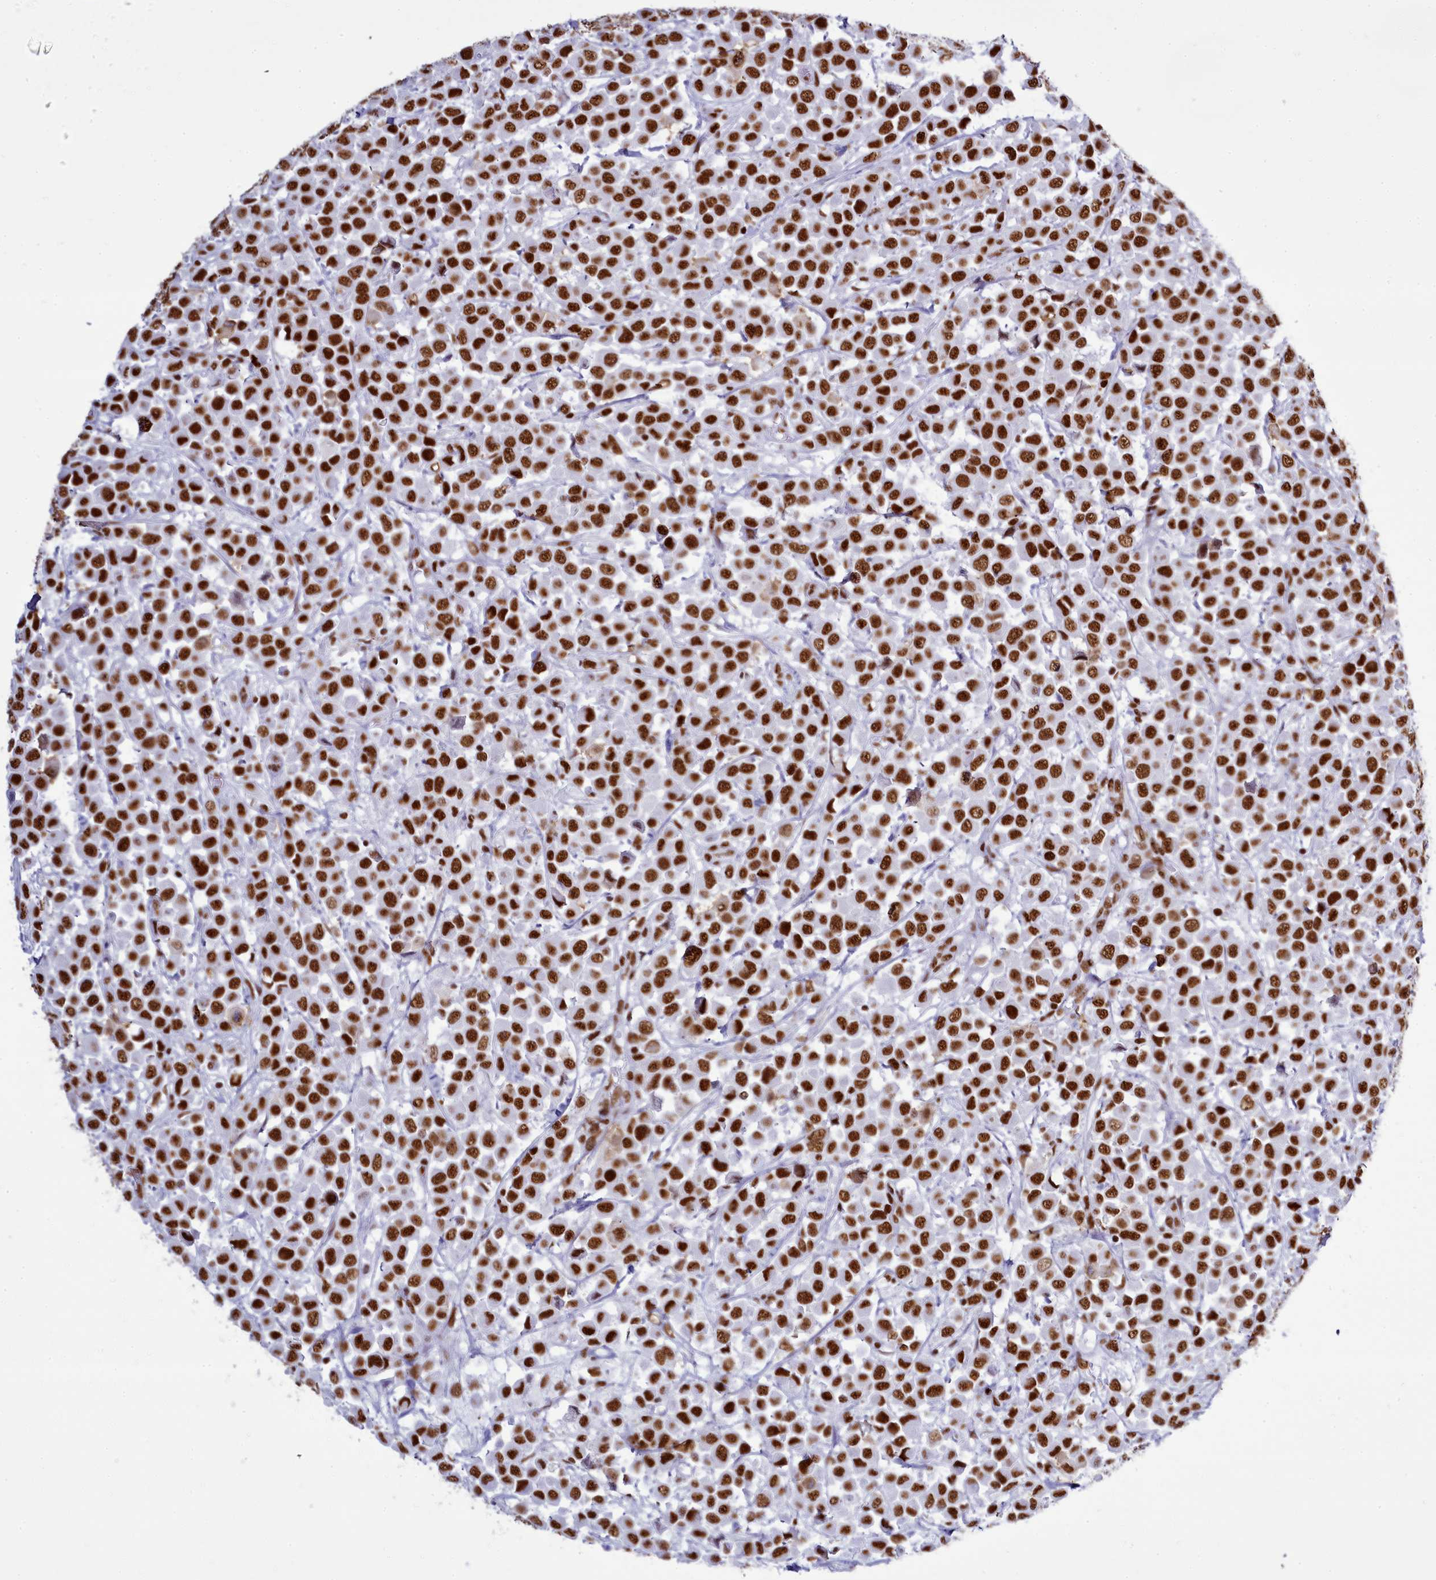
{"staining": {"intensity": "strong", "quantity": ">75%", "location": "nuclear"}, "tissue": "breast cancer", "cell_type": "Tumor cells", "image_type": "cancer", "snomed": [{"axis": "morphology", "description": "Duct carcinoma"}, {"axis": "topography", "description": "Breast"}], "caption": "Immunohistochemical staining of breast infiltrating ductal carcinoma demonstrates high levels of strong nuclear expression in approximately >75% of tumor cells.", "gene": "RALY", "patient": {"sex": "female", "age": 61}}